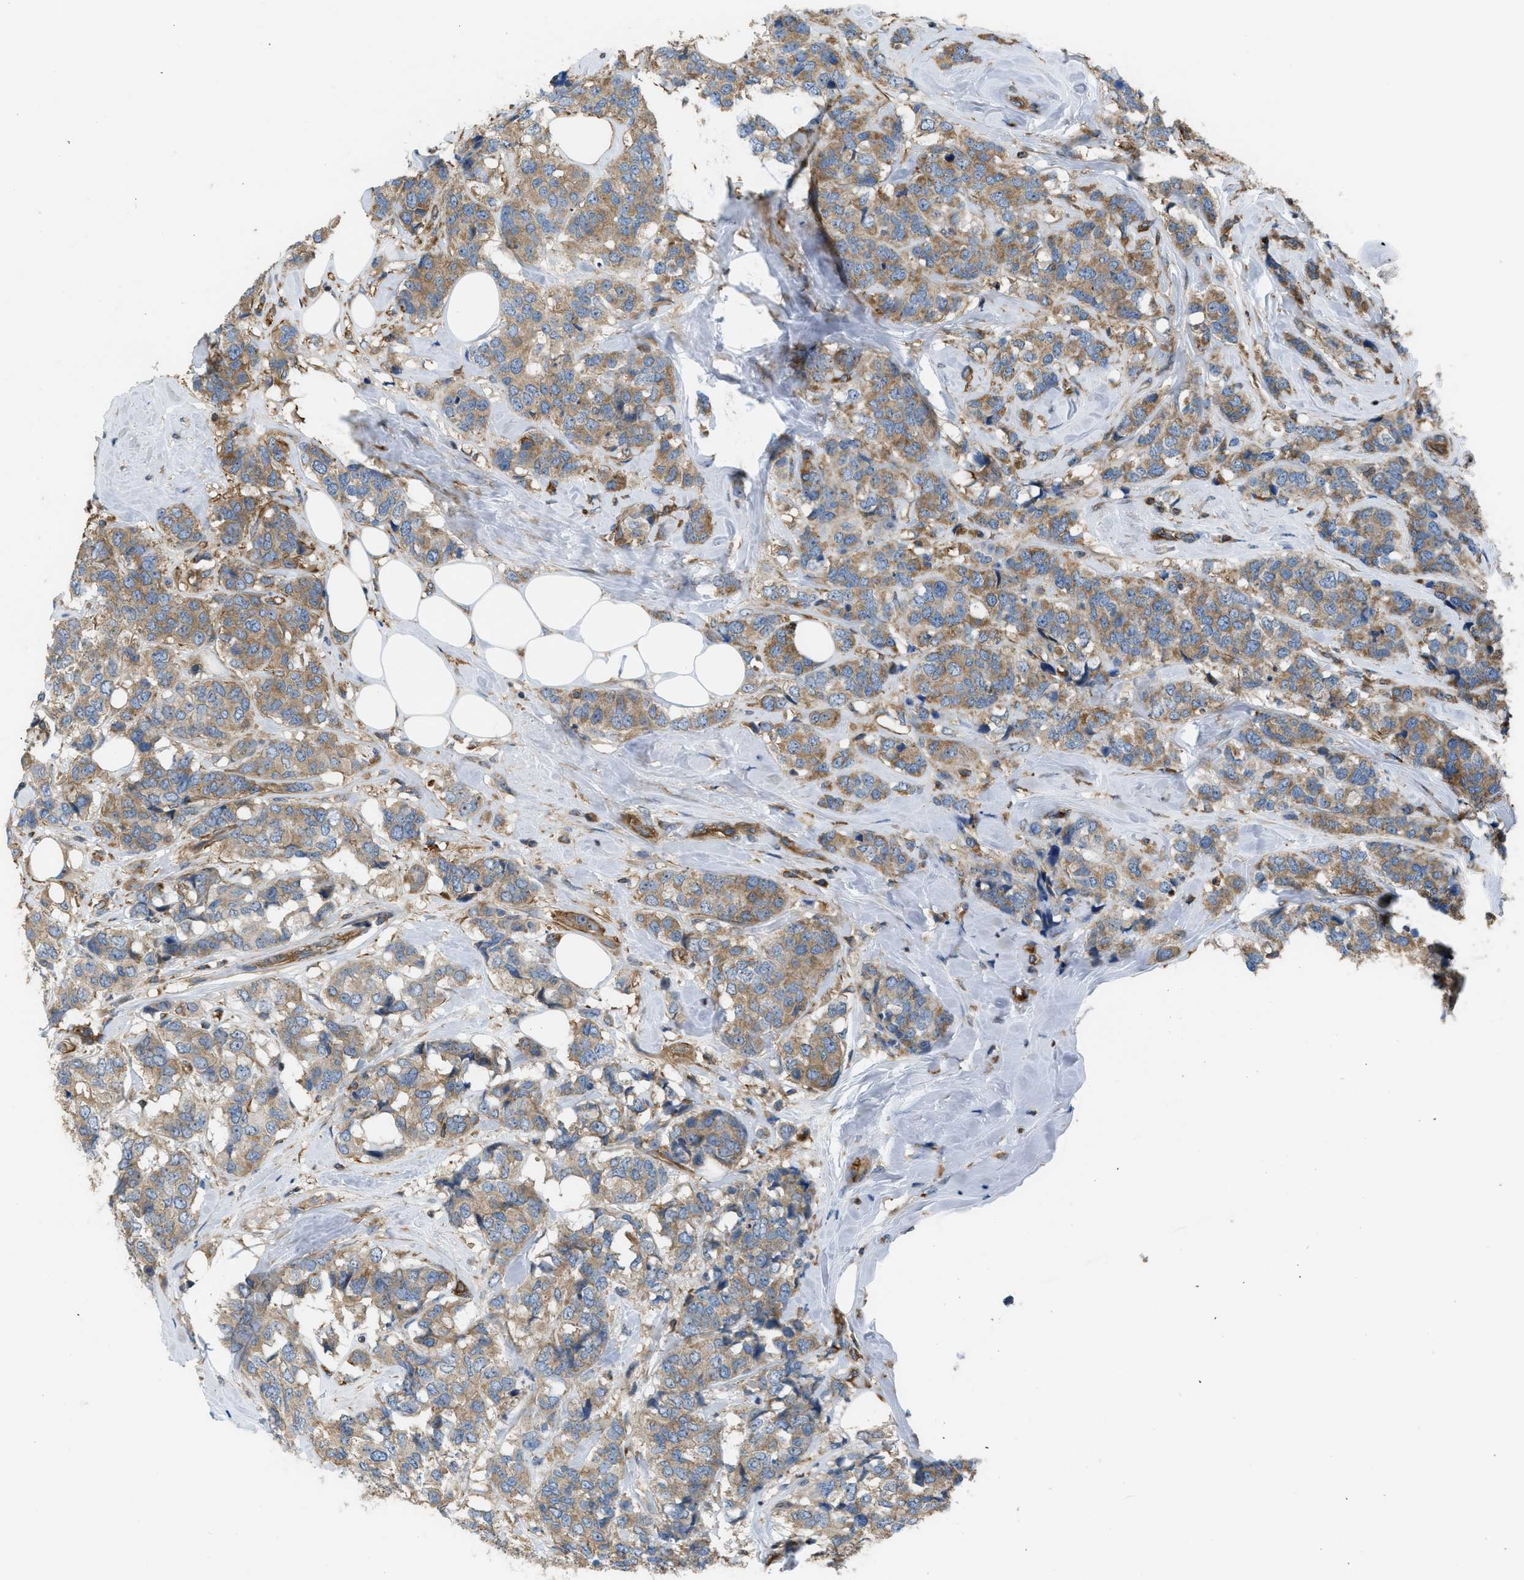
{"staining": {"intensity": "moderate", "quantity": ">75%", "location": "cytoplasmic/membranous"}, "tissue": "breast cancer", "cell_type": "Tumor cells", "image_type": "cancer", "snomed": [{"axis": "morphology", "description": "Lobular carcinoma"}, {"axis": "topography", "description": "Breast"}], "caption": "Human breast cancer (lobular carcinoma) stained with a brown dye exhibits moderate cytoplasmic/membranous positive staining in approximately >75% of tumor cells.", "gene": "ATP2A3", "patient": {"sex": "female", "age": 59}}